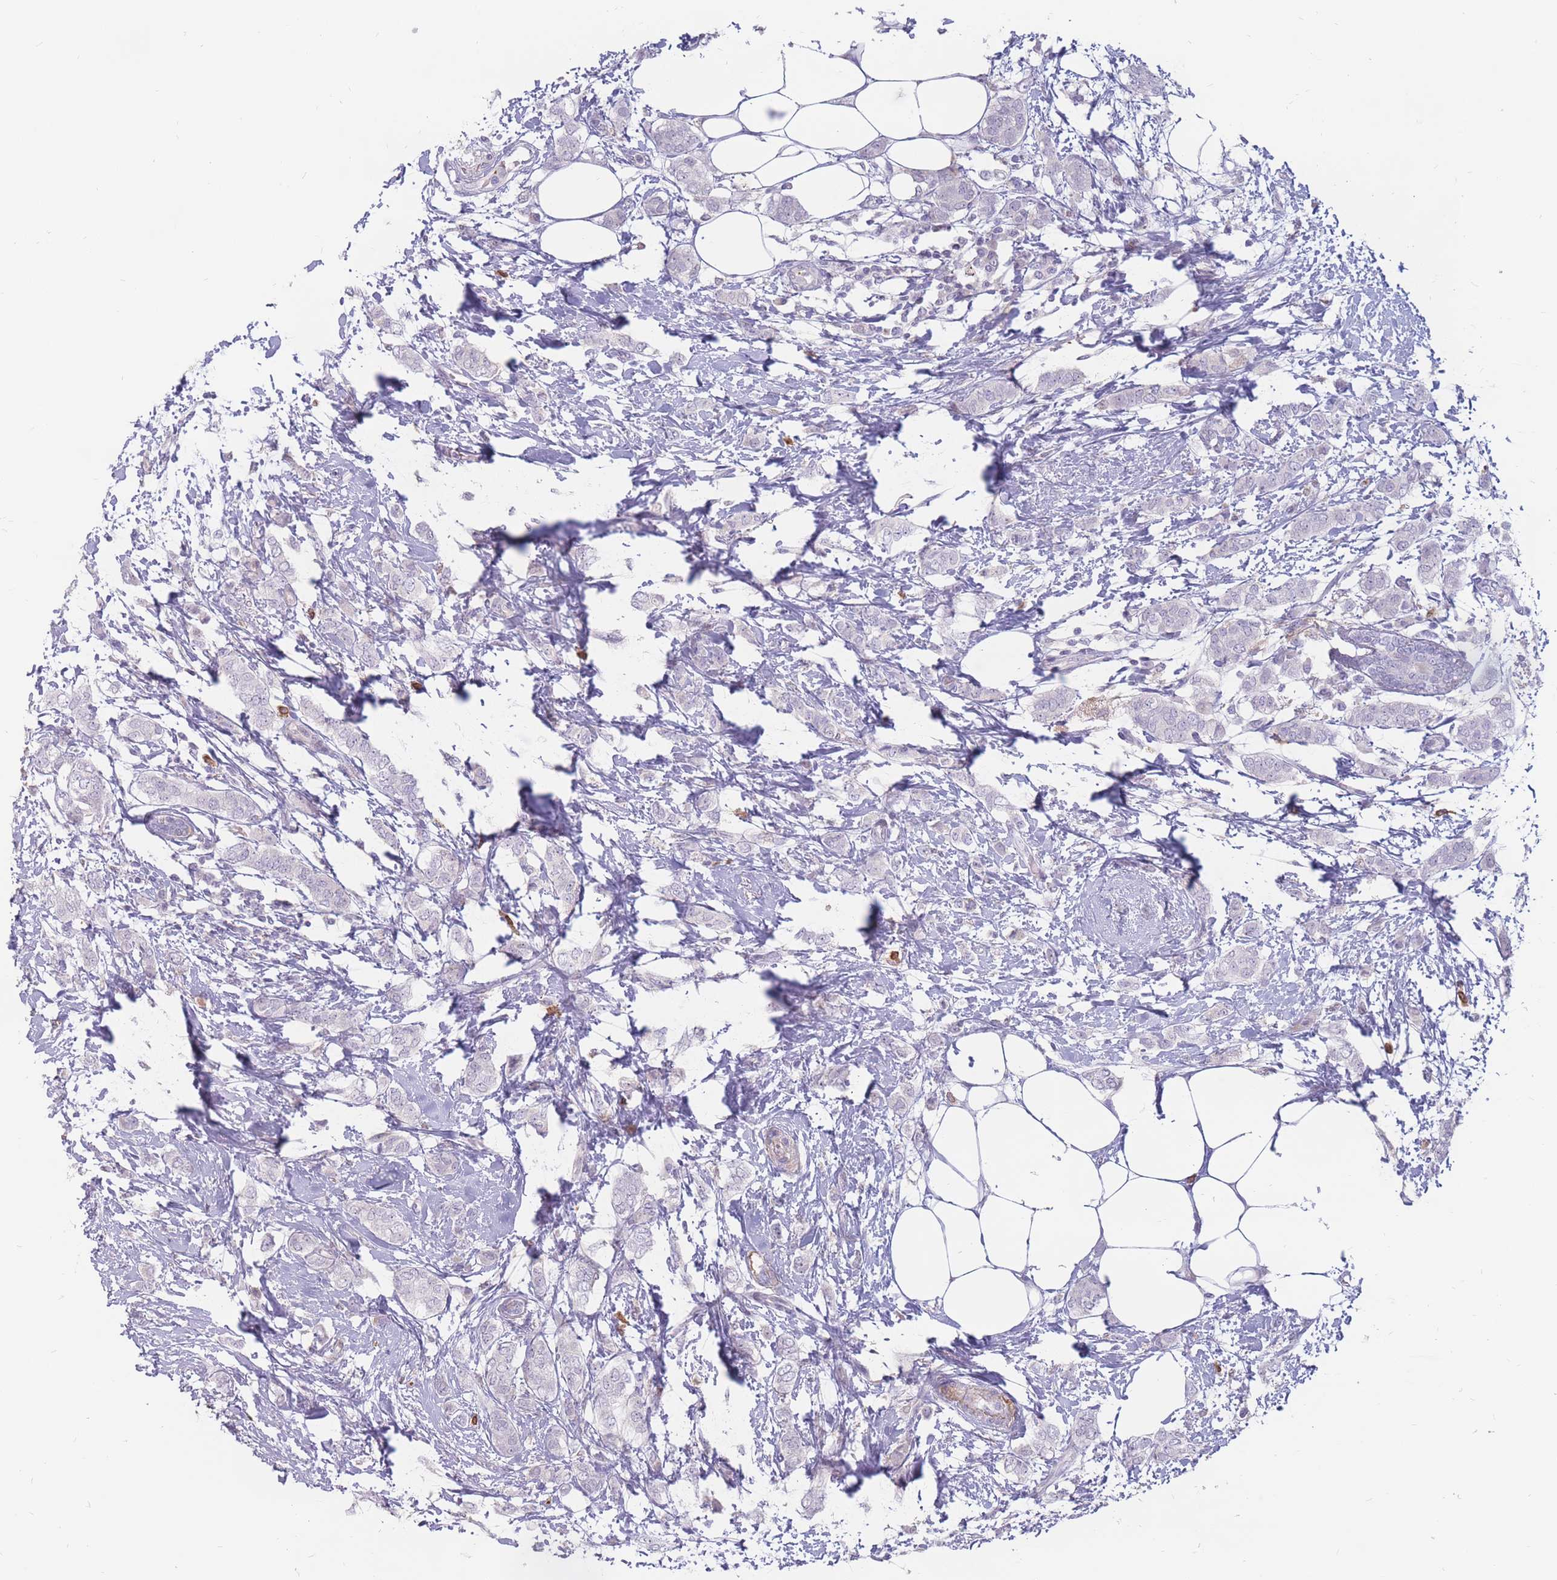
{"staining": {"intensity": "negative", "quantity": "none", "location": "none"}, "tissue": "breast cancer", "cell_type": "Tumor cells", "image_type": "cancer", "snomed": [{"axis": "morphology", "description": "Duct carcinoma"}, {"axis": "topography", "description": "Breast"}], "caption": "Tumor cells show no significant staining in breast cancer (infiltrating ductal carcinoma). (DAB IHC visualized using brightfield microscopy, high magnification).", "gene": "PTGDR", "patient": {"sex": "female", "age": 72}}